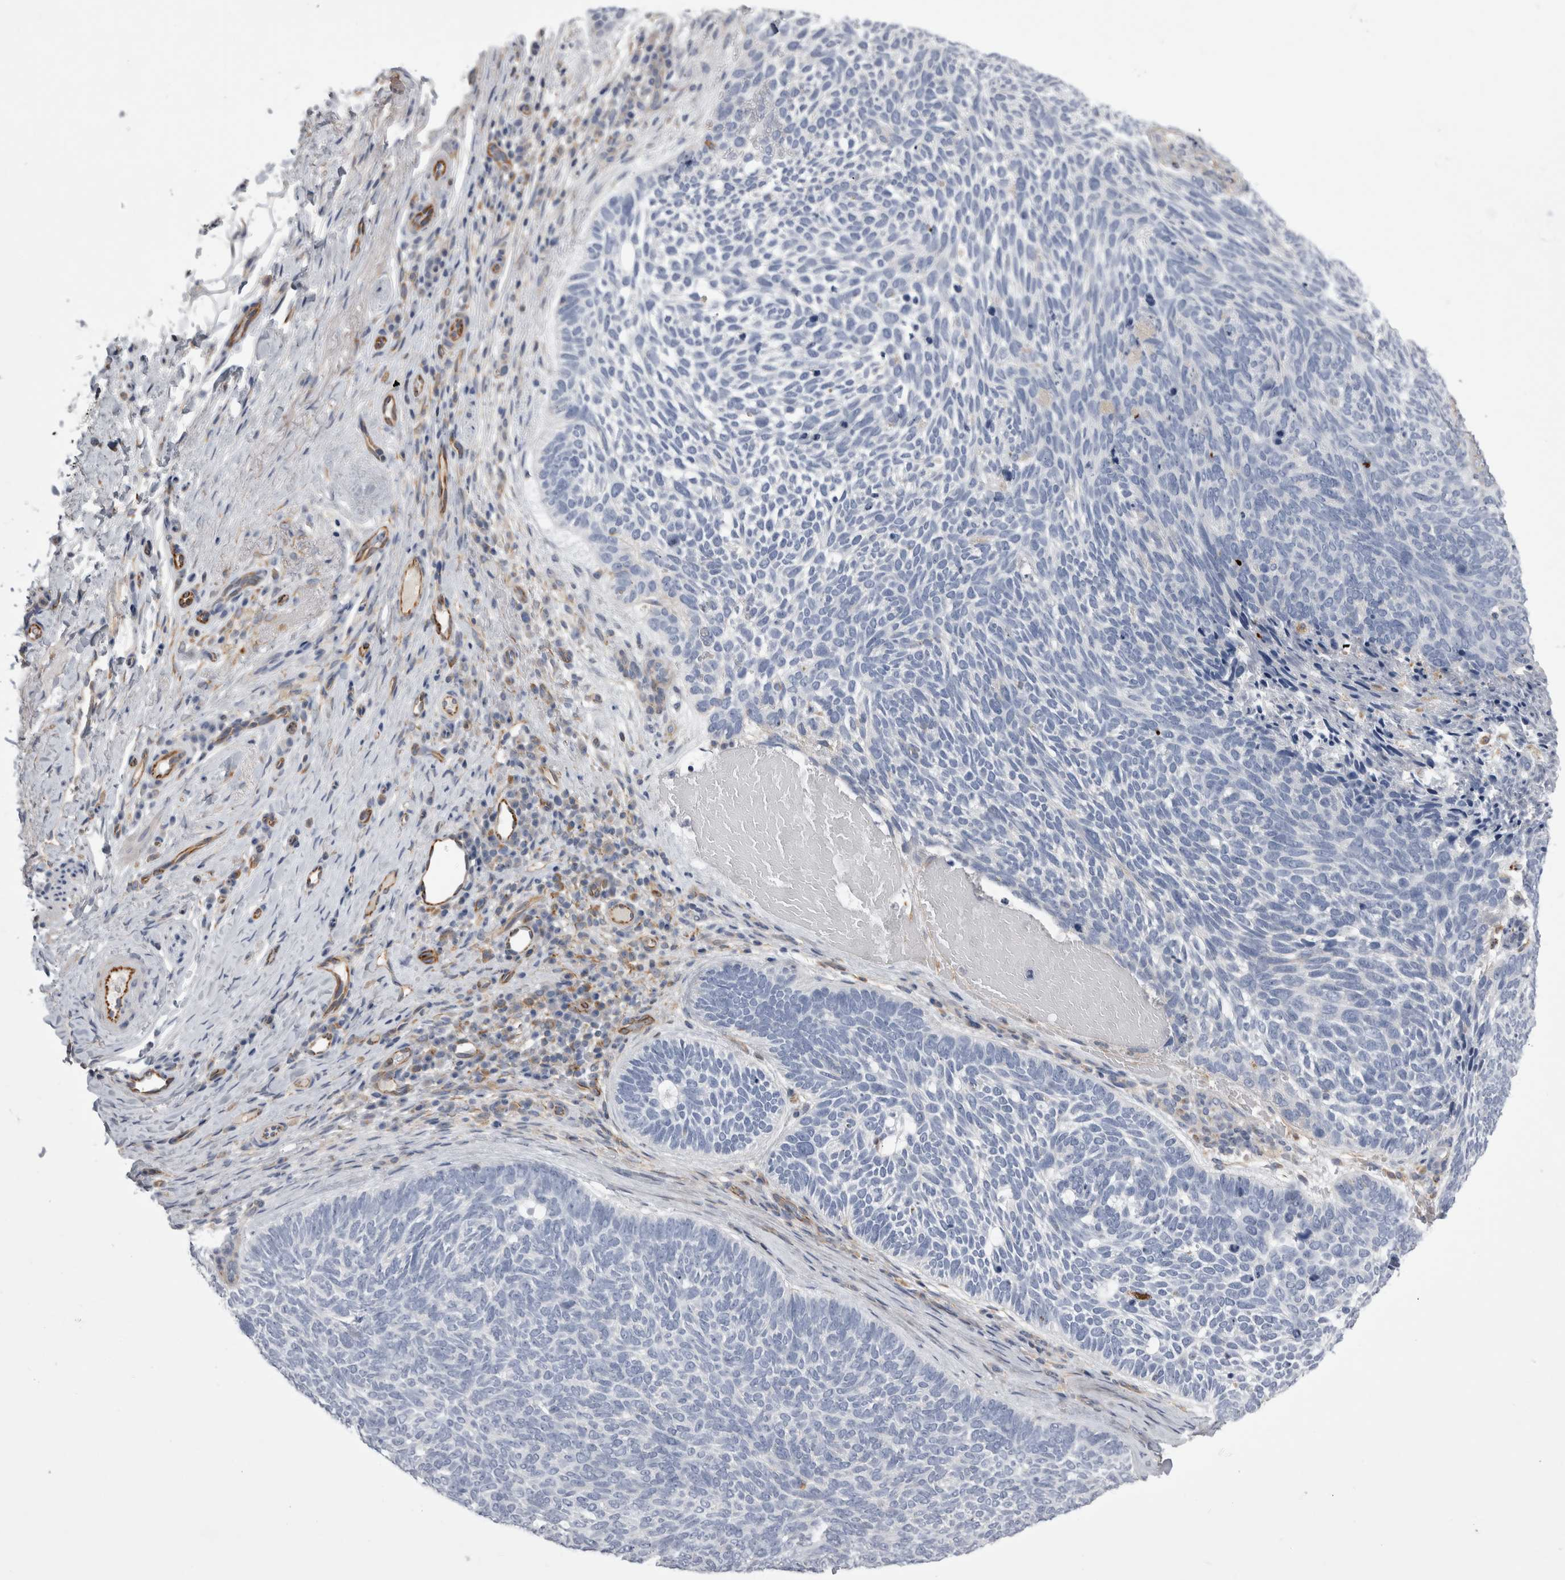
{"staining": {"intensity": "negative", "quantity": "none", "location": "none"}, "tissue": "skin cancer", "cell_type": "Tumor cells", "image_type": "cancer", "snomed": [{"axis": "morphology", "description": "Basal cell carcinoma"}, {"axis": "topography", "description": "Skin"}], "caption": "DAB immunohistochemical staining of human basal cell carcinoma (skin) shows no significant expression in tumor cells.", "gene": "STRADB", "patient": {"sex": "female", "age": 85}}